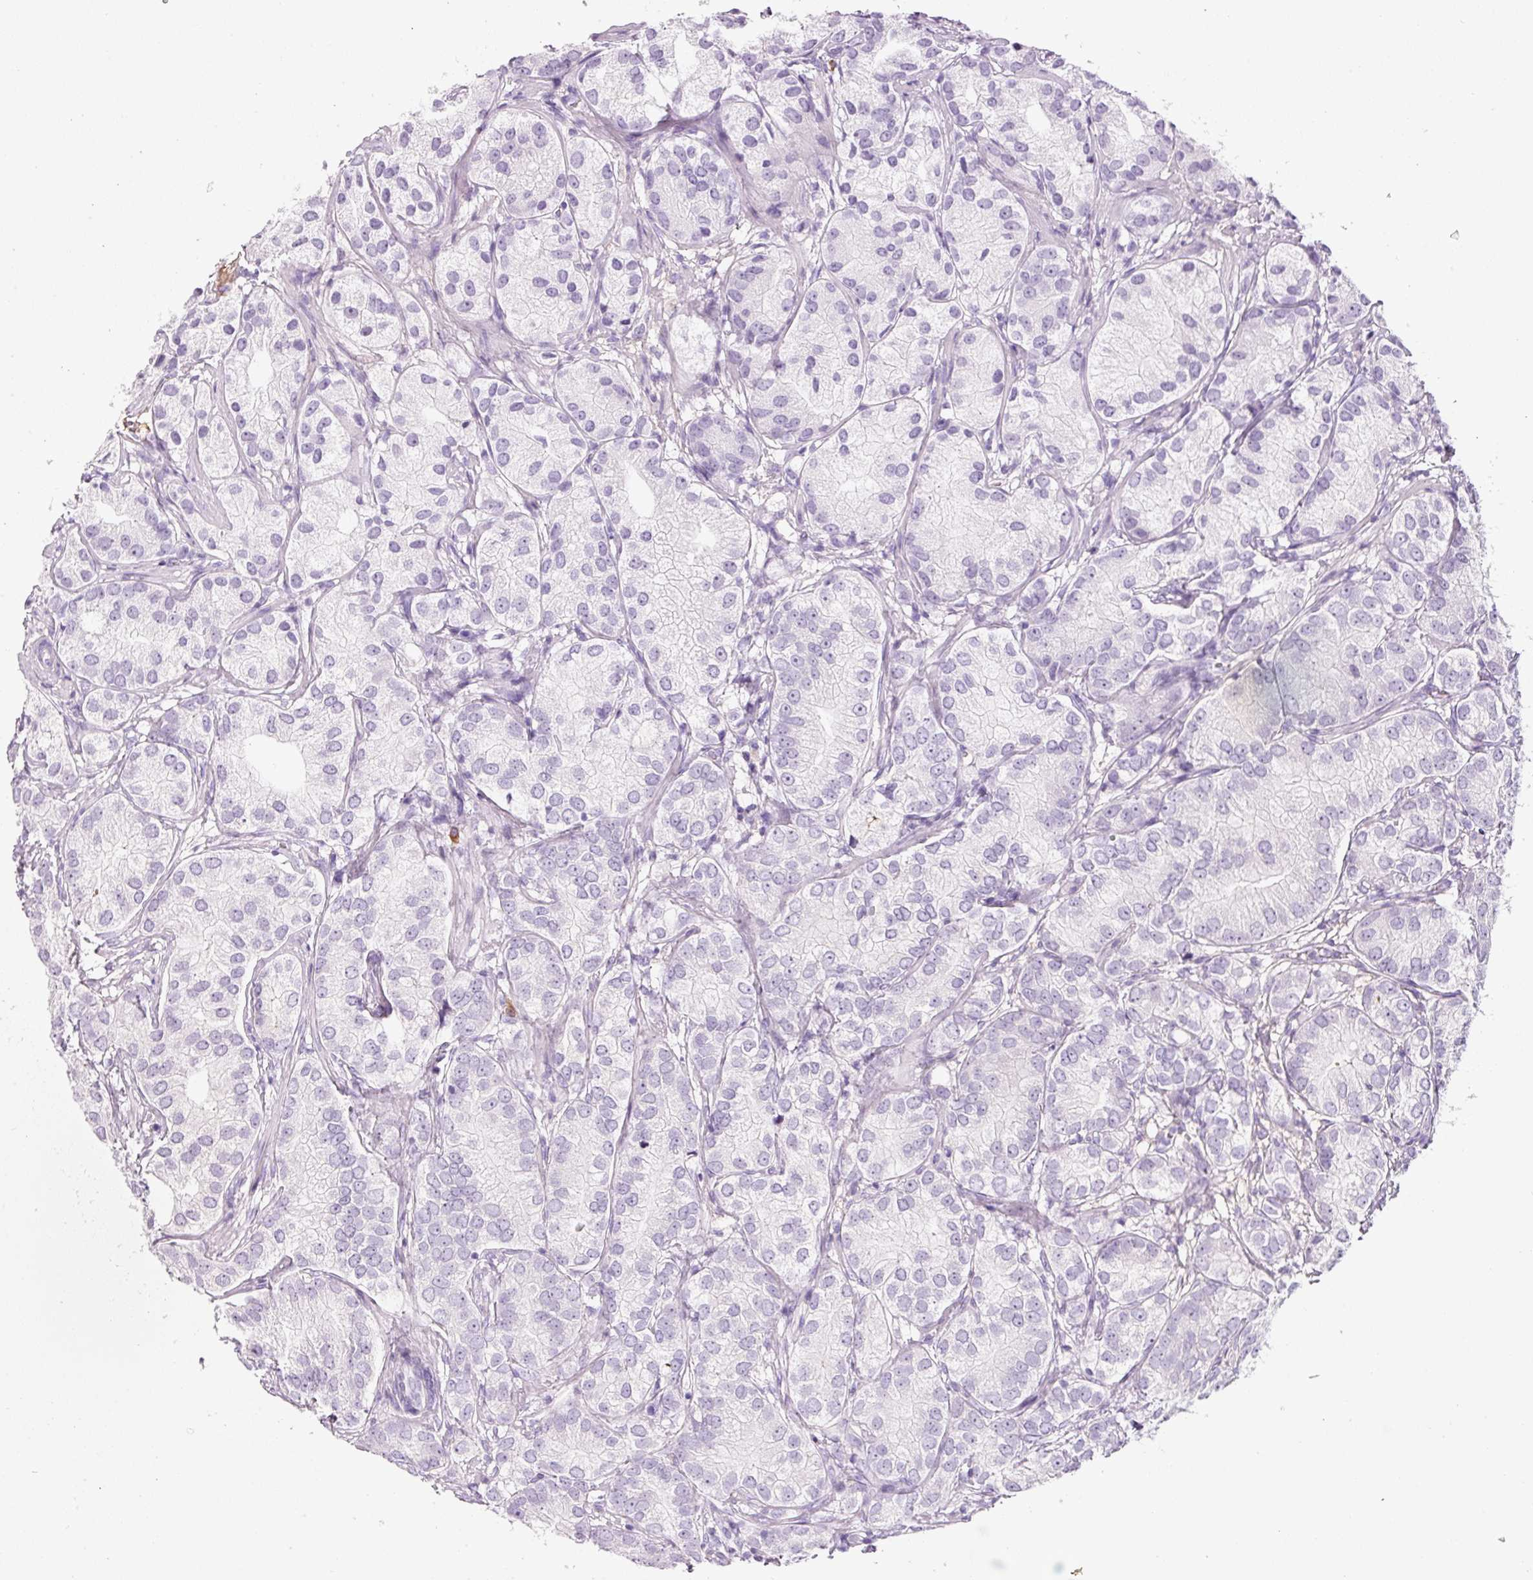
{"staining": {"intensity": "negative", "quantity": "none", "location": "none"}, "tissue": "prostate cancer", "cell_type": "Tumor cells", "image_type": "cancer", "snomed": [{"axis": "morphology", "description": "Adenocarcinoma, High grade"}, {"axis": "topography", "description": "Prostate"}], "caption": "Tumor cells are negative for brown protein staining in adenocarcinoma (high-grade) (prostate).", "gene": "KLF1", "patient": {"sex": "male", "age": 82}}